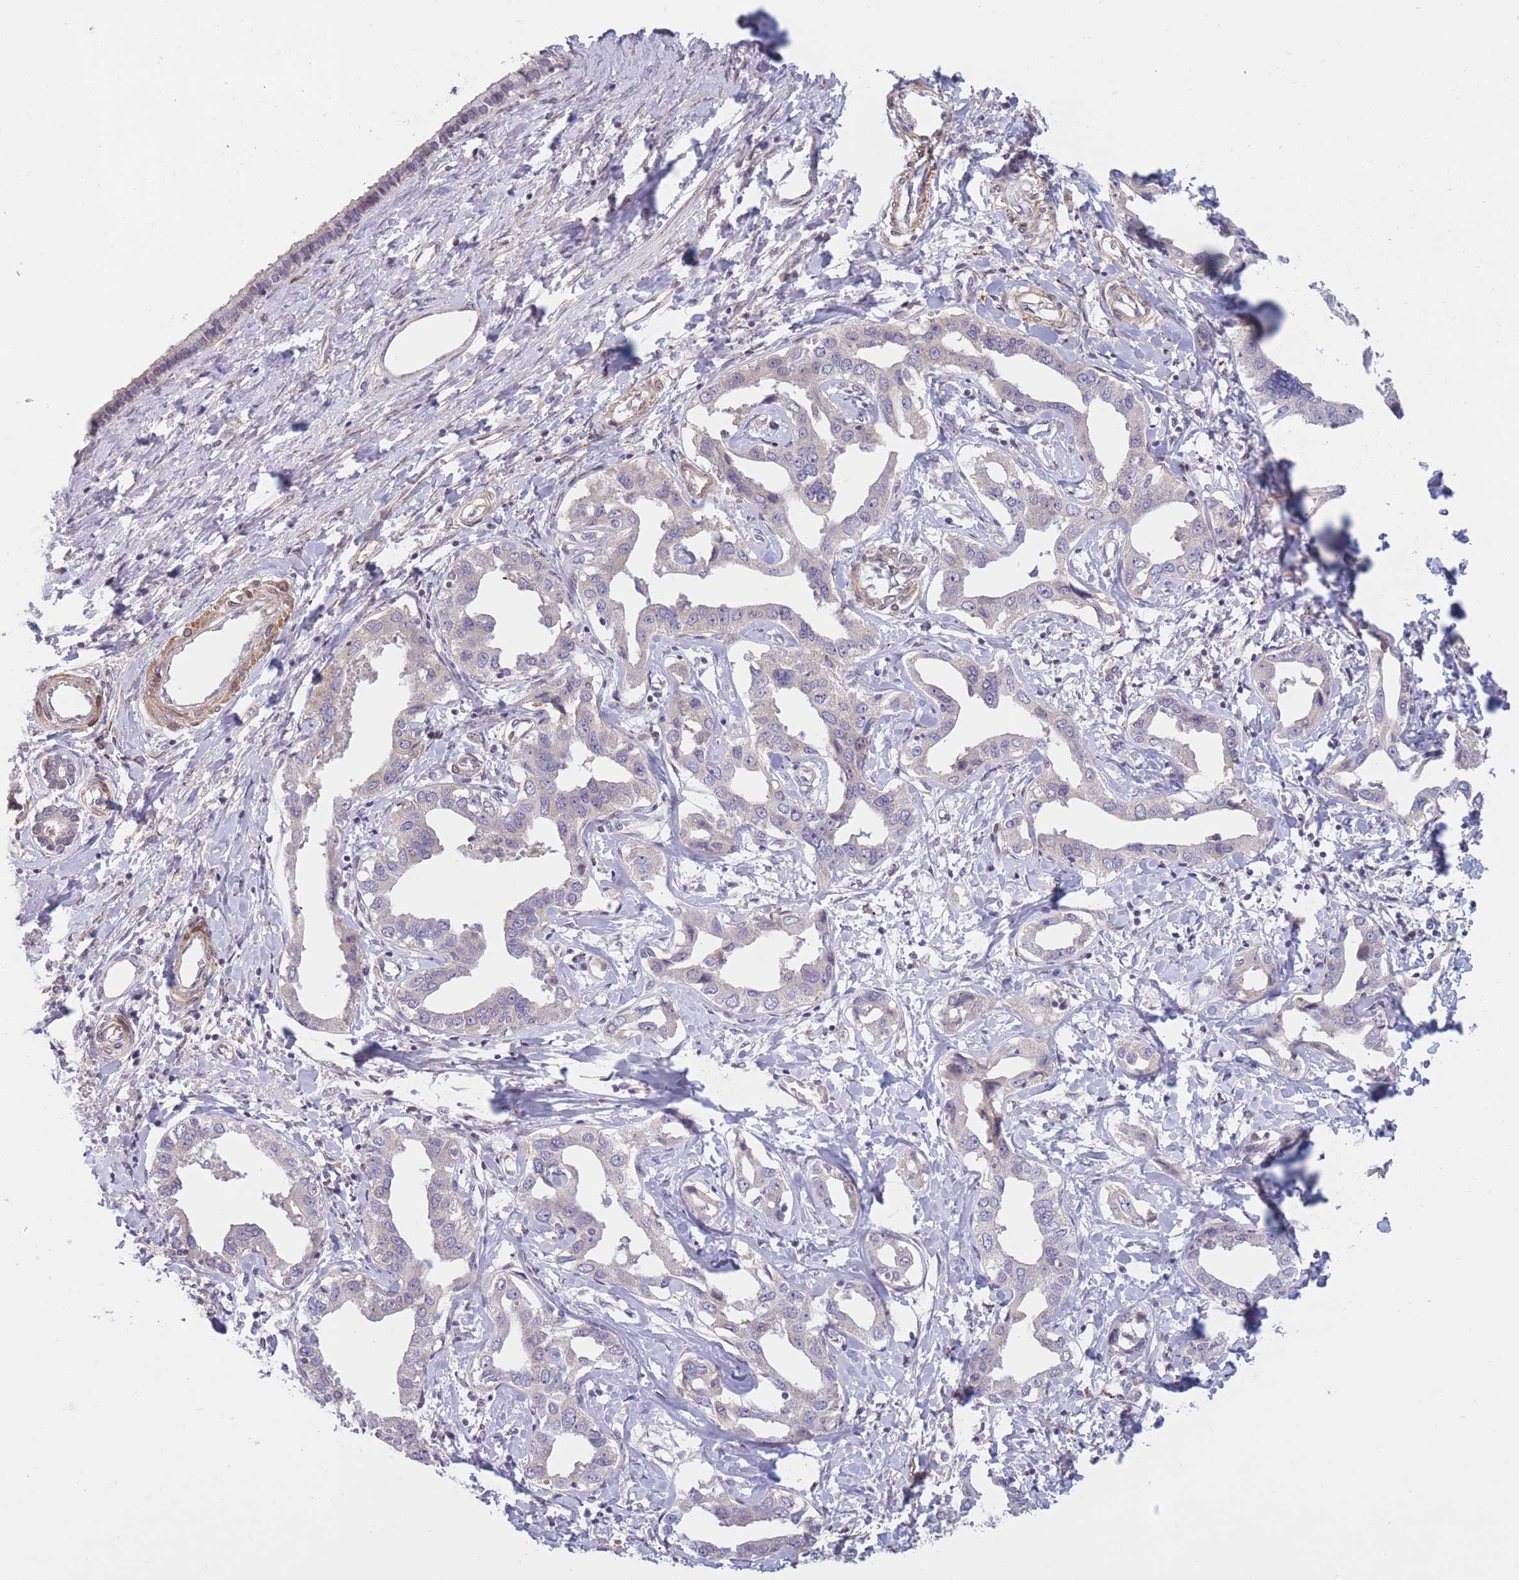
{"staining": {"intensity": "negative", "quantity": "none", "location": "none"}, "tissue": "liver cancer", "cell_type": "Tumor cells", "image_type": "cancer", "snomed": [{"axis": "morphology", "description": "Cholangiocarcinoma"}, {"axis": "topography", "description": "Liver"}], "caption": "Image shows no significant protein staining in tumor cells of cholangiocarcinoma (liver).", "gene": "CCNQ", "patient": {"sex": "male", "age": 59}}